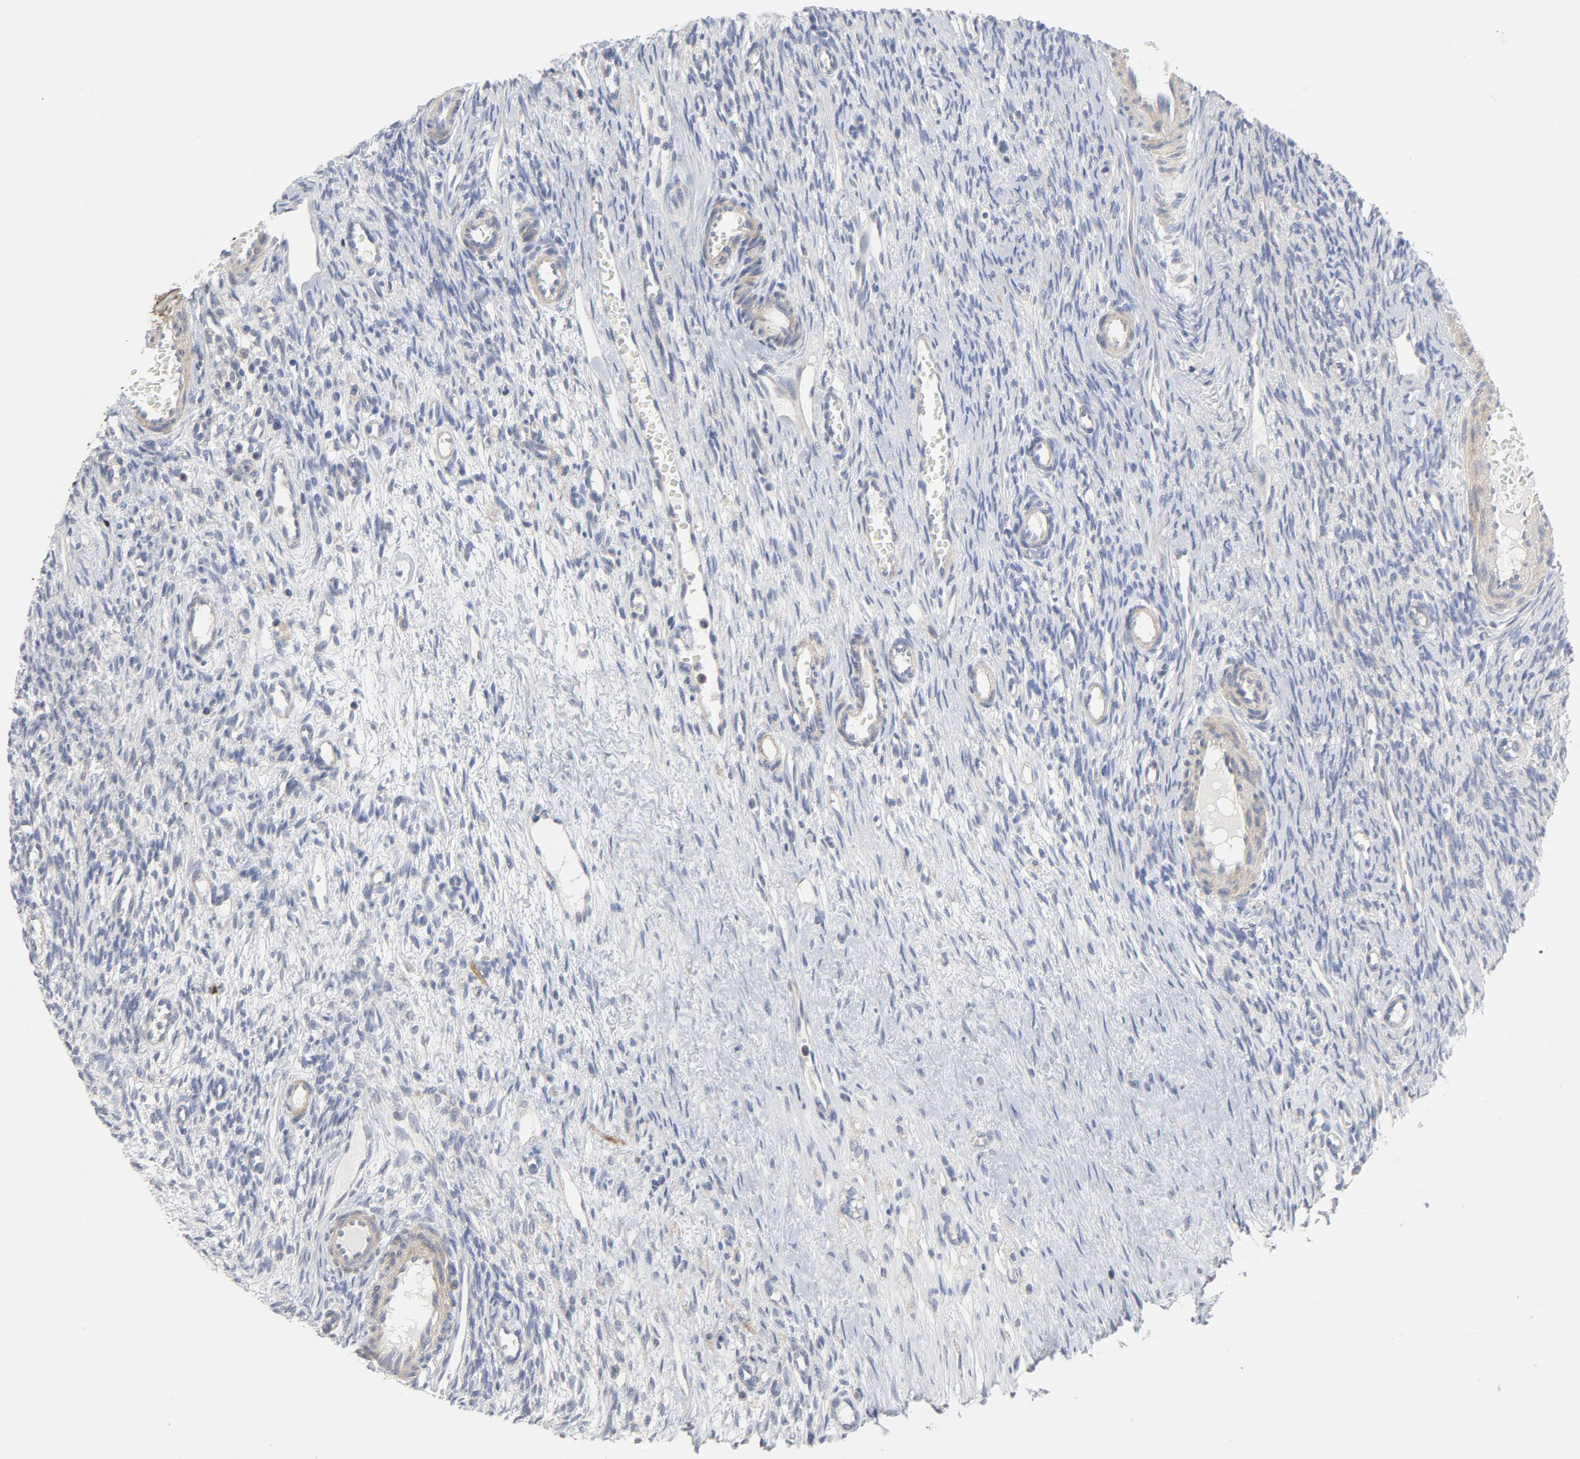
{"staining": {"intensity": "negative", "quantity": "none", "location": "none"}, "tissue": "ovary", "cell_type": "Ovarian stroma cells", "image_type": "normal", "snomed": [{"axis": "morphology", "description": "Normal tissue, NOS"}, {"axis": "topography", "description": "Ovary"}], "caption": "Protein analysis of benign ovary displays no significant positivity in ovarian stroma cells.", "gene": "ROCK1", "patient": {"sex": "female", "age": 33}}